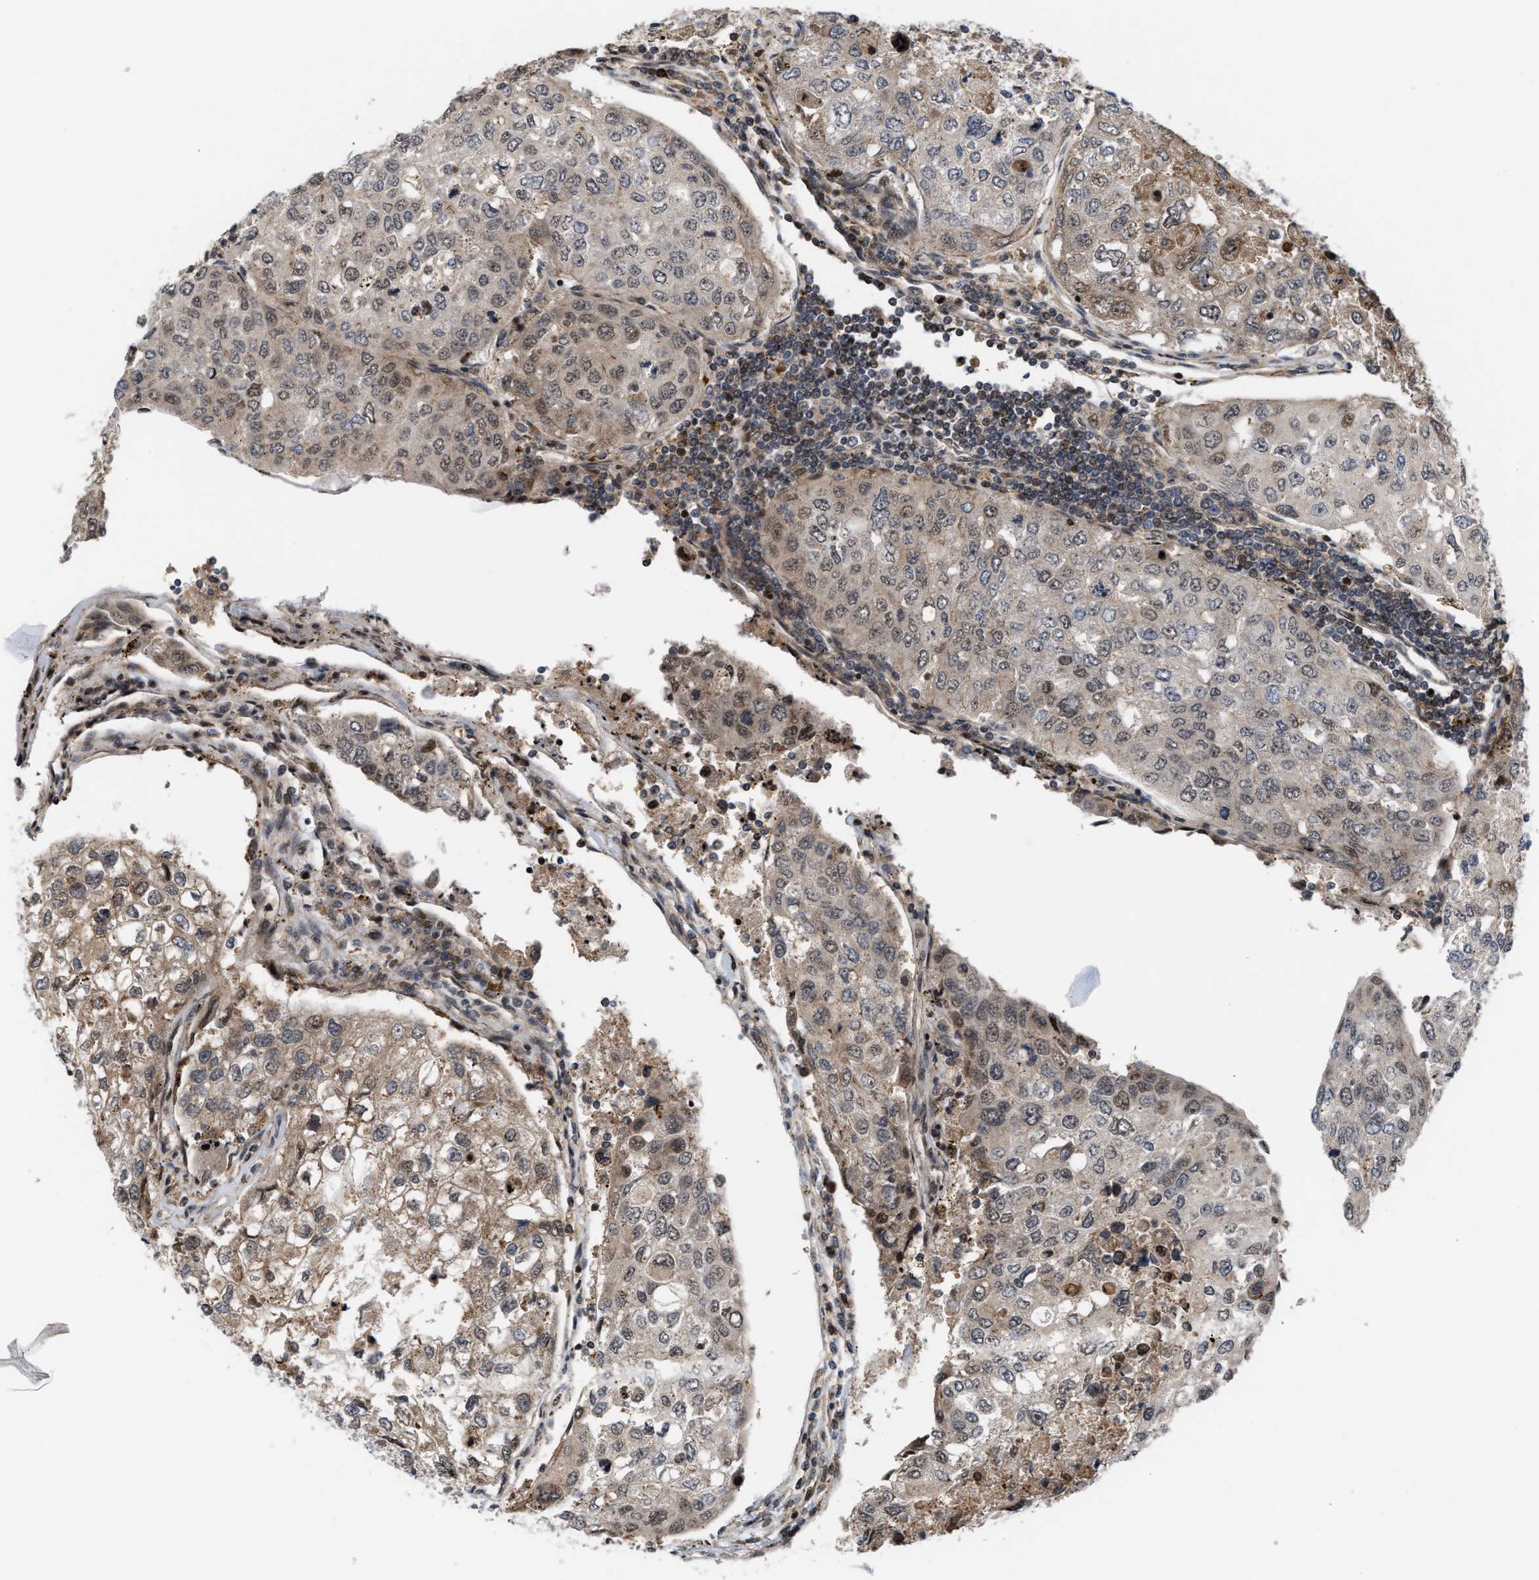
{"staining": {"intensity": "weak", "quantity": "25%-75%", "location": "cytoplasmic/membranous,nuclear"}, "tissue": "urothelial cancer", "cell_type": "Tumor cells", "image_type": "cancer", "snomed": [{"axis": "morphology", "description": "Urothelial carcinoma, High grade"}, {"axis": "topography", "description": "Lymph node"}, {"axis": "topography", "description": "Urinary bladder"}], "caption": "This photomicrograph shows urothelial carcinoma (high-grade) stained with immunohistochemistry to label a protein in brown. The cytoplasmic/membranous and nuclear of tumor cells show weak positivity for the protein. Nuclei are counter-stained blue.", "gene": "STAU2", "patient": {"sex": "male", "age": 51}}